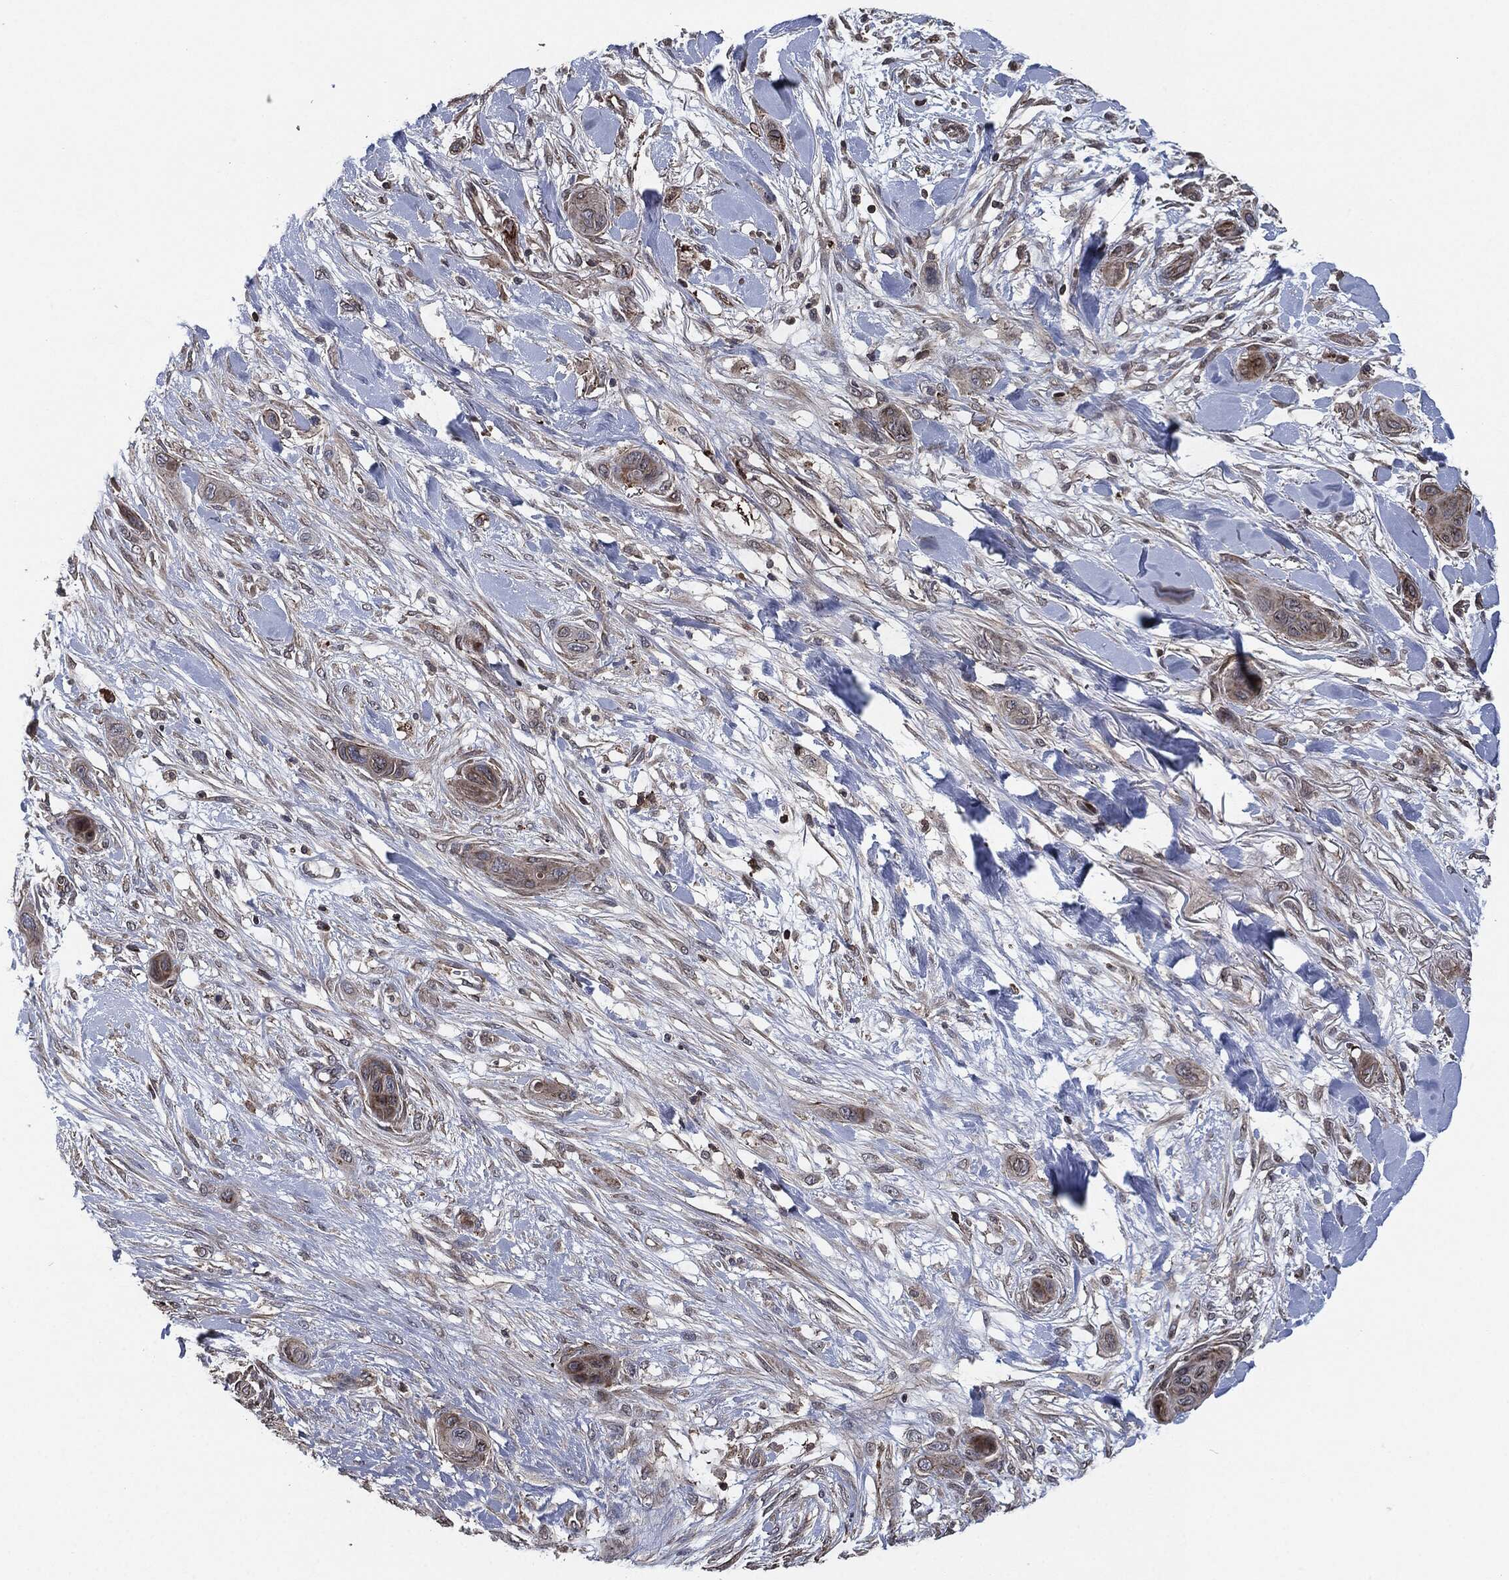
{"staining": {"intensity": "weak", "quantity": "<25%", "location": "cytoplasmic/membranous"}, "tissue": "skin cancer", "cell_type": "Tumor cells", "image_type": "cancer", "snomed": [{"axis": "morphology", "description": "Squamous cell carcinoma, NOS"}, {"axis": "topography", "description": "Skin"}], "caption": "This photomicrograph is of squamous cell carcinoma (skin) stained with immunohistochemistry (IHC) to label a protein in brown with the nuclei are counter-stained blue. There is no expression in tumor cells.", "gene": "UBR1", "patient": {"sex": "male", "age": 78}}